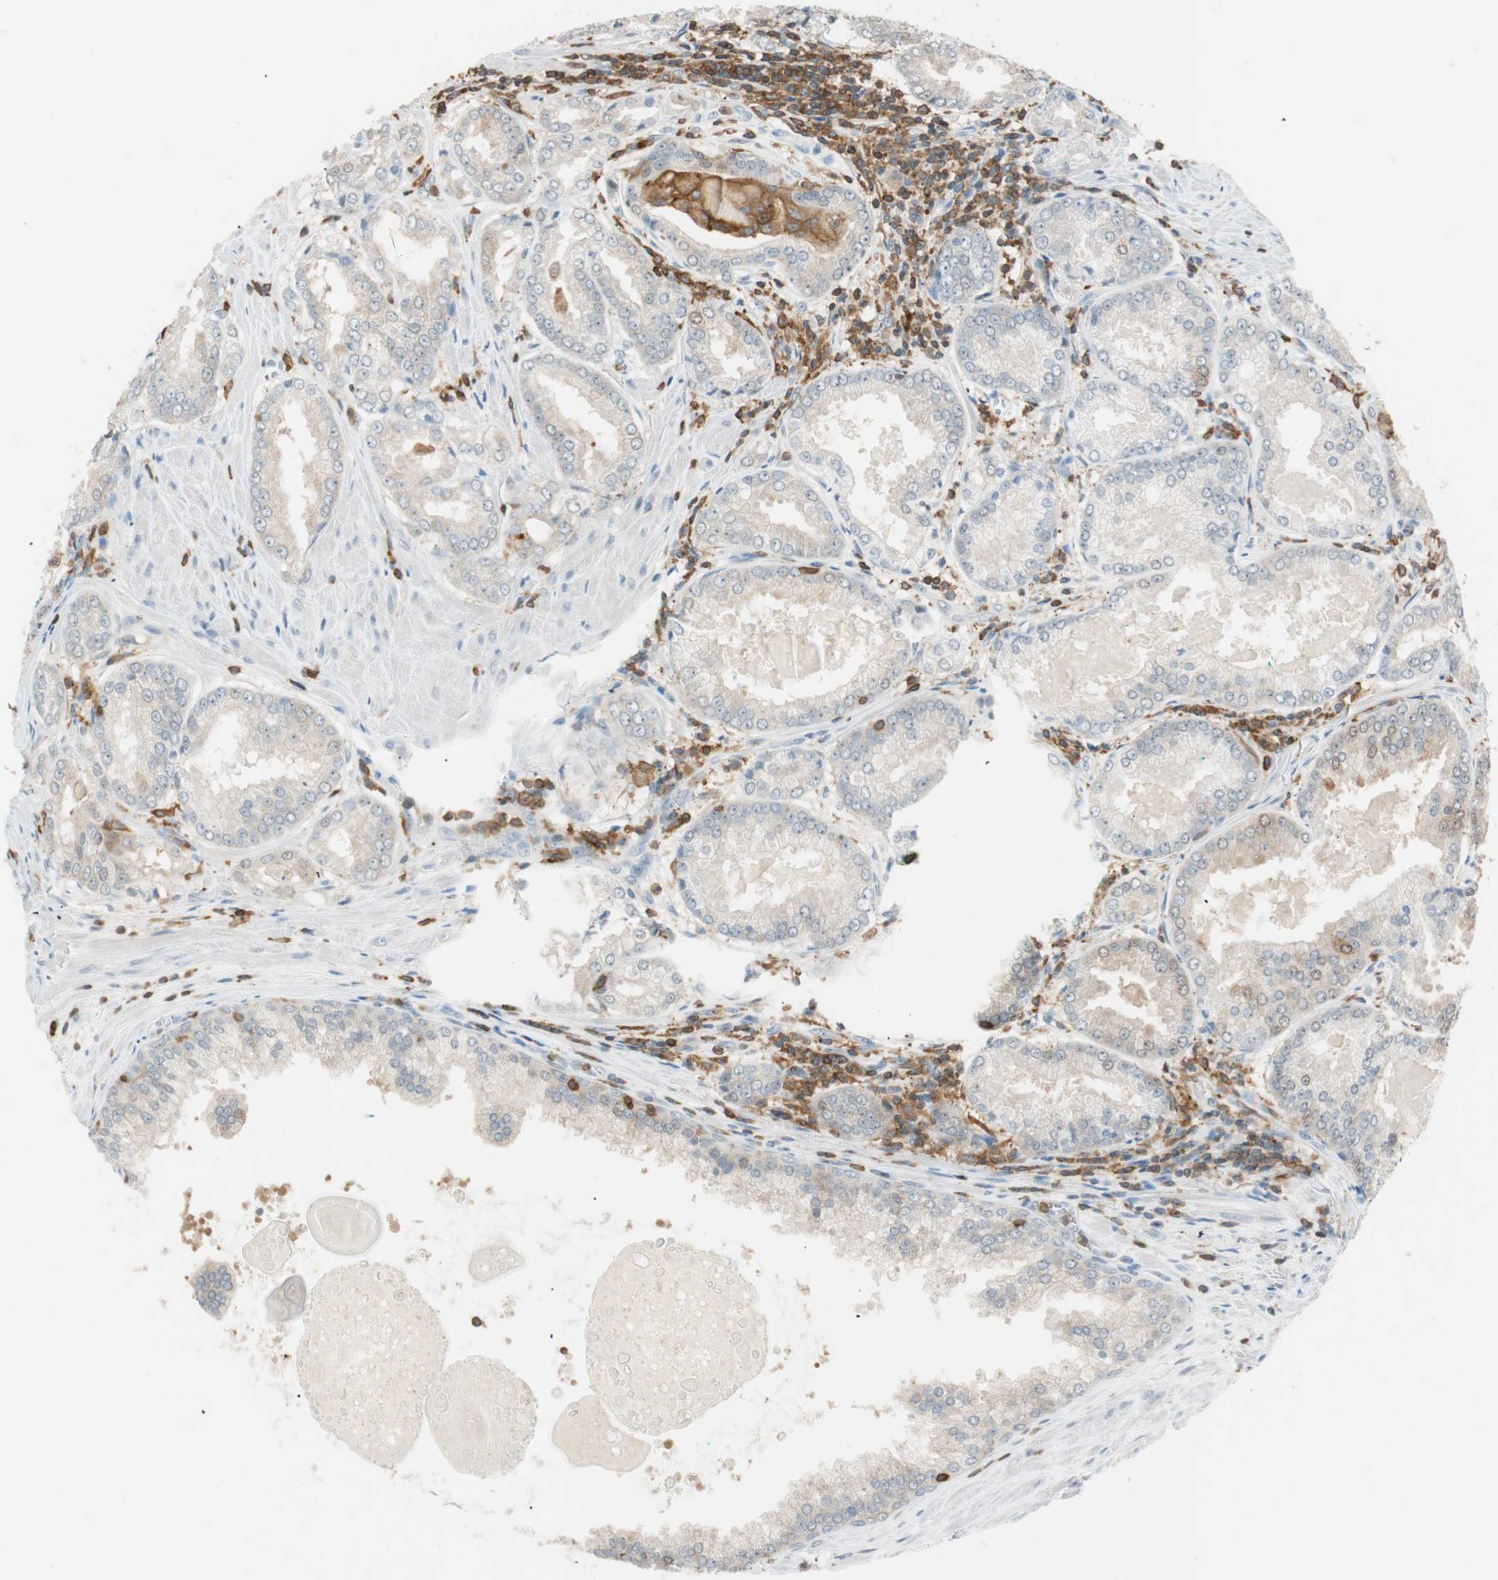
{"staining": {"intensity": "negative", "quantity": "none", "location": "none"}, "tissue": "prostate cancer", "cell_type": "Tumor cells", "image_type": "cancer", "snomed": [{"axis": "morphology", "description": "Adenocarcinoma, Low grade"}, {"axis": "topography", "description": "Prostate"}], "caption": "The micrograph shows no staining of tumor cells in low-grade adenocarcinoma (prostate).", "gene": "HPGD", "patient": {"sex": "male", "age": 64}}